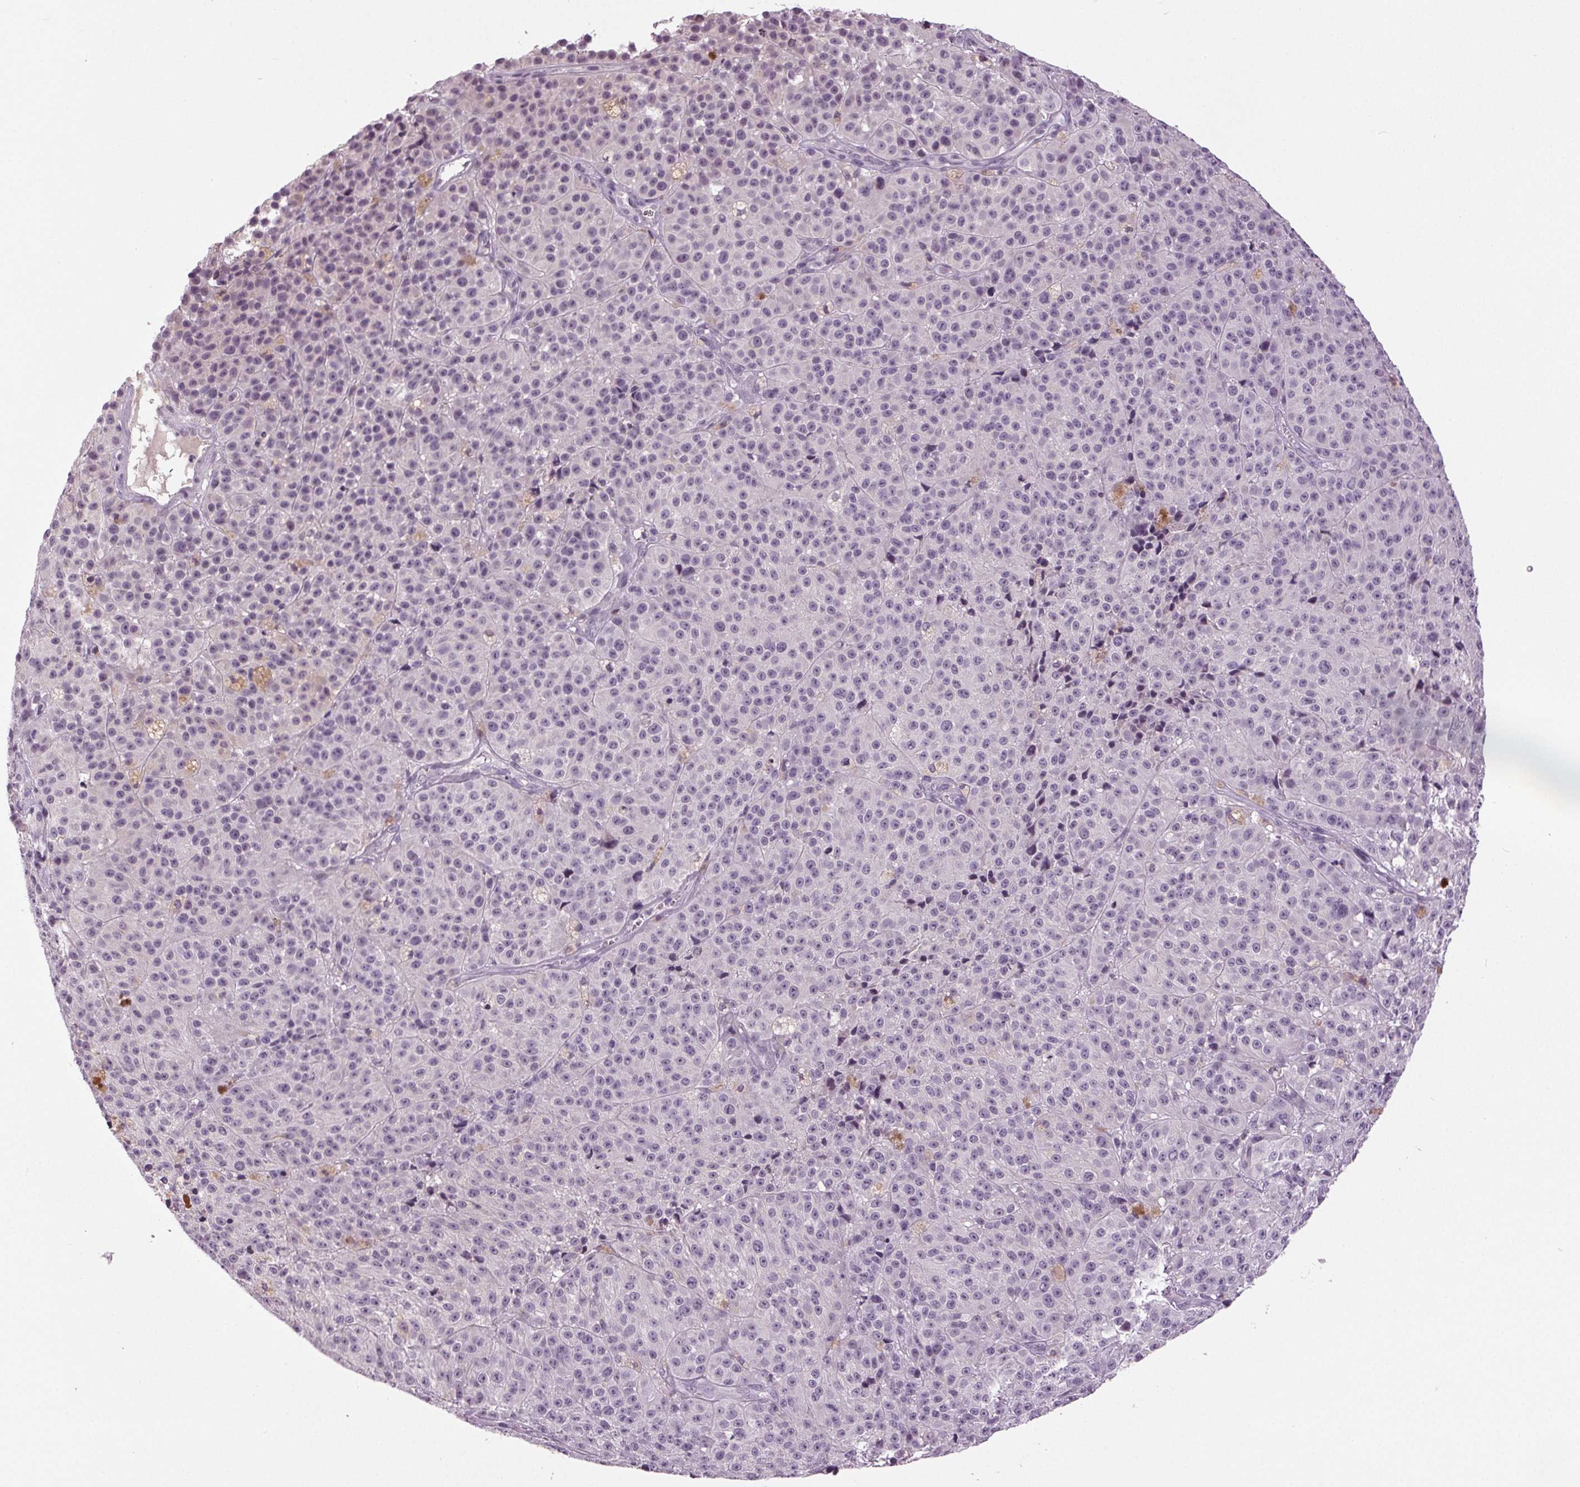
{"staining": {"intensity": "negative", "quantity": "none", "location": "none"}, "tissue": "melanoma", "cell_type": "Tumor cells", "image_type": "cancer", "snomed": [{"axis": "morphology", "description": "Malignant melanoma, NOS"}, {"axis": "topography", "description": "Skin"}], "caption": "Immunohistochemistry photomicrograph of melanoma stained for a protein (brown), which displays no staining in tumor cells.", "gene": "DNAH12", "patient": {"sex": "female", "age": 58}}